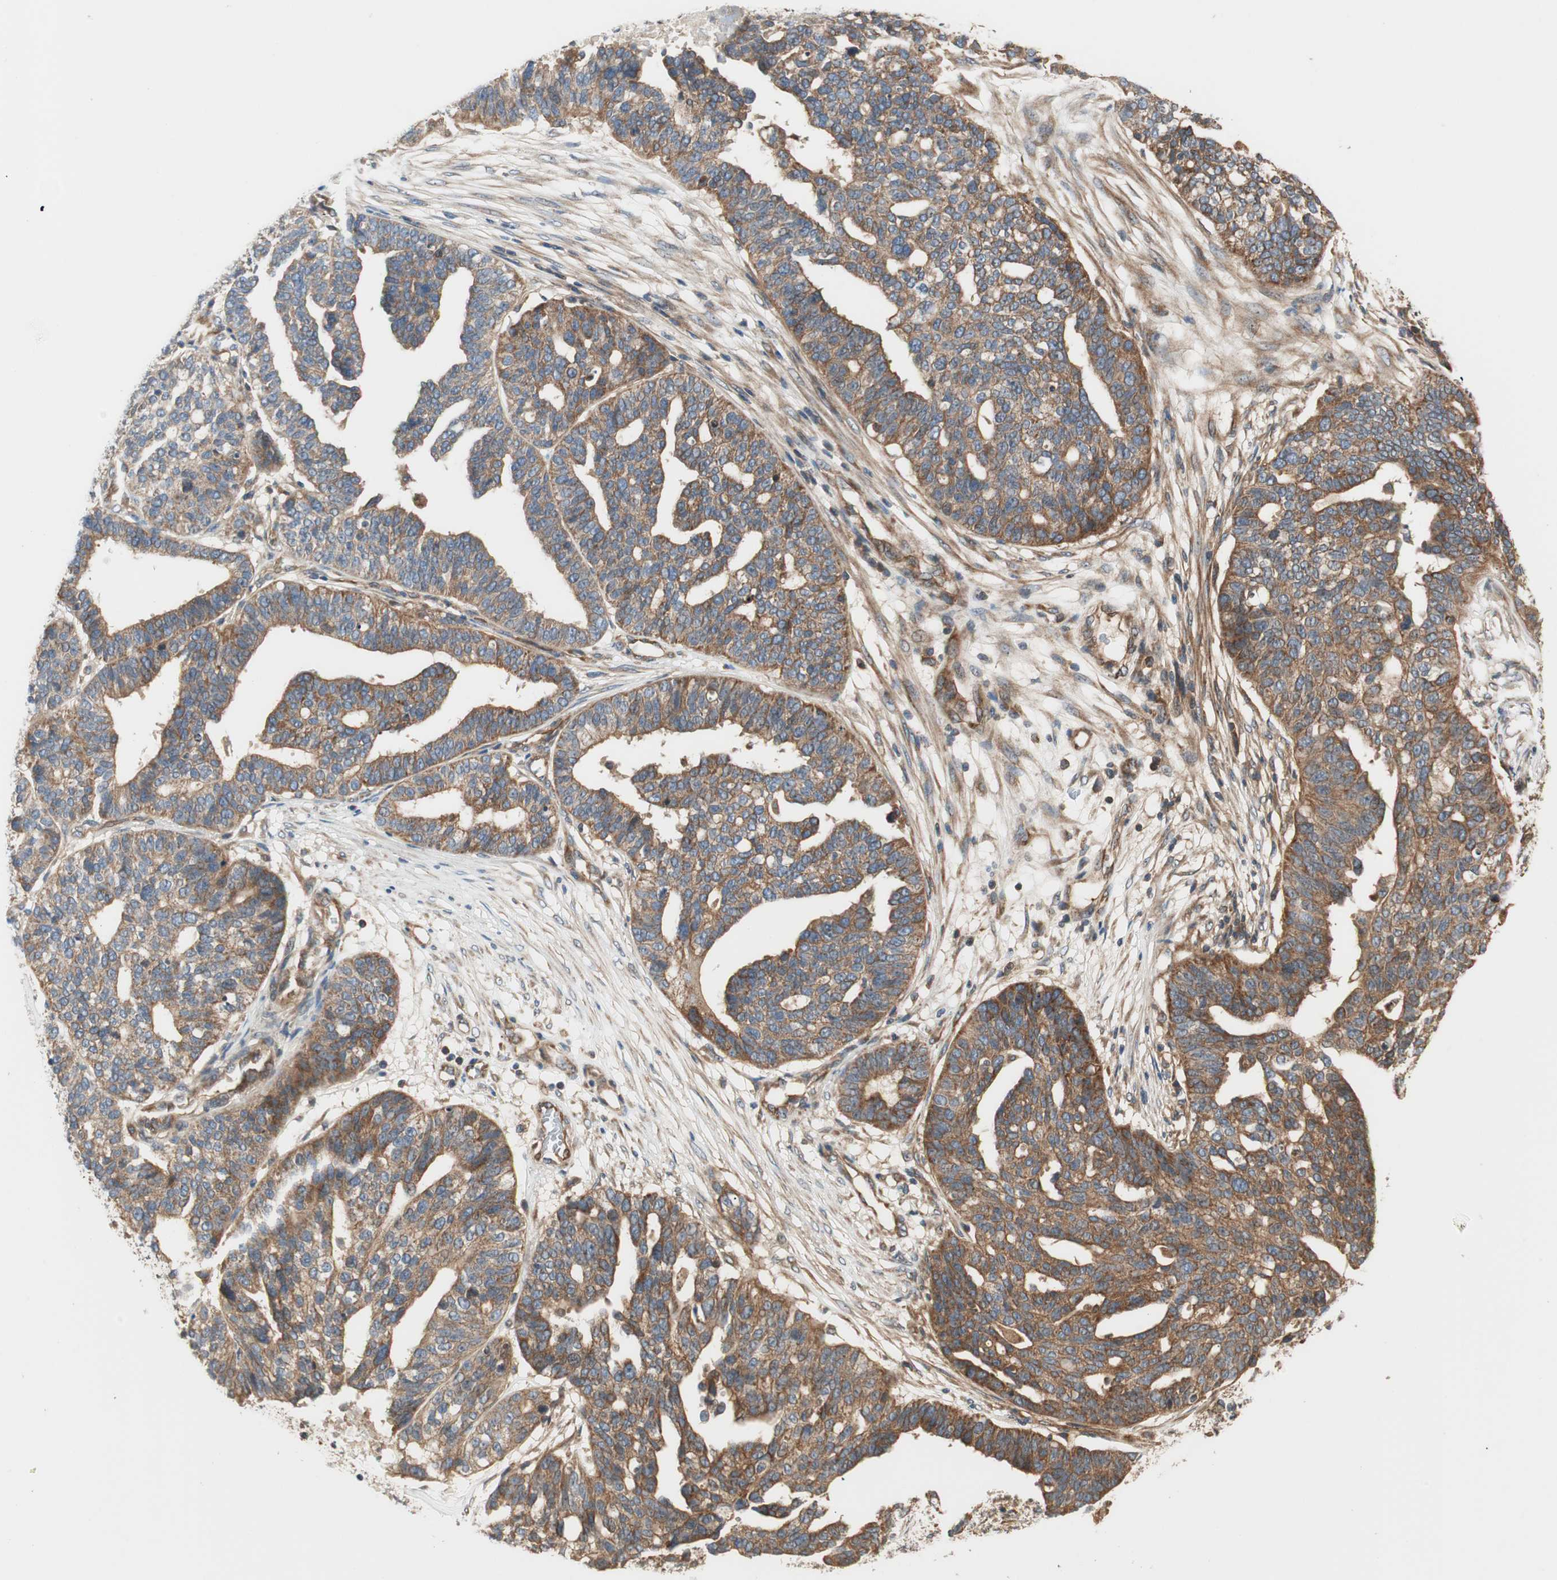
{"staining": {"intensity": "strong", "quantity": ">75%", "location": "cytoplasmic/membranous"}, "tissue": "ovarian cancer", "cell_type": "Tumor cells", "image_type": "cancer", "snomed": [{"axis": "morphology", "description": "Cystadenocarcinoma, serous, NOS"}, {"axis": "topography", "description": "Ovary"}], "caption": "IHC staining of ovarian cancer (serous cystadenocarcinoma), which reveals high levels of strong cytoplasmic/membranous staining in about >75% of tumor cells indicating strong cytoplasmic/membranous protein expression. The staining was performed using DAB (brown) for protein detection and nuclei were counterstained in hematoxylin (blue).", "gene": "CTTNBP2NL", "patient": {"sex": "female", "age": 59}}